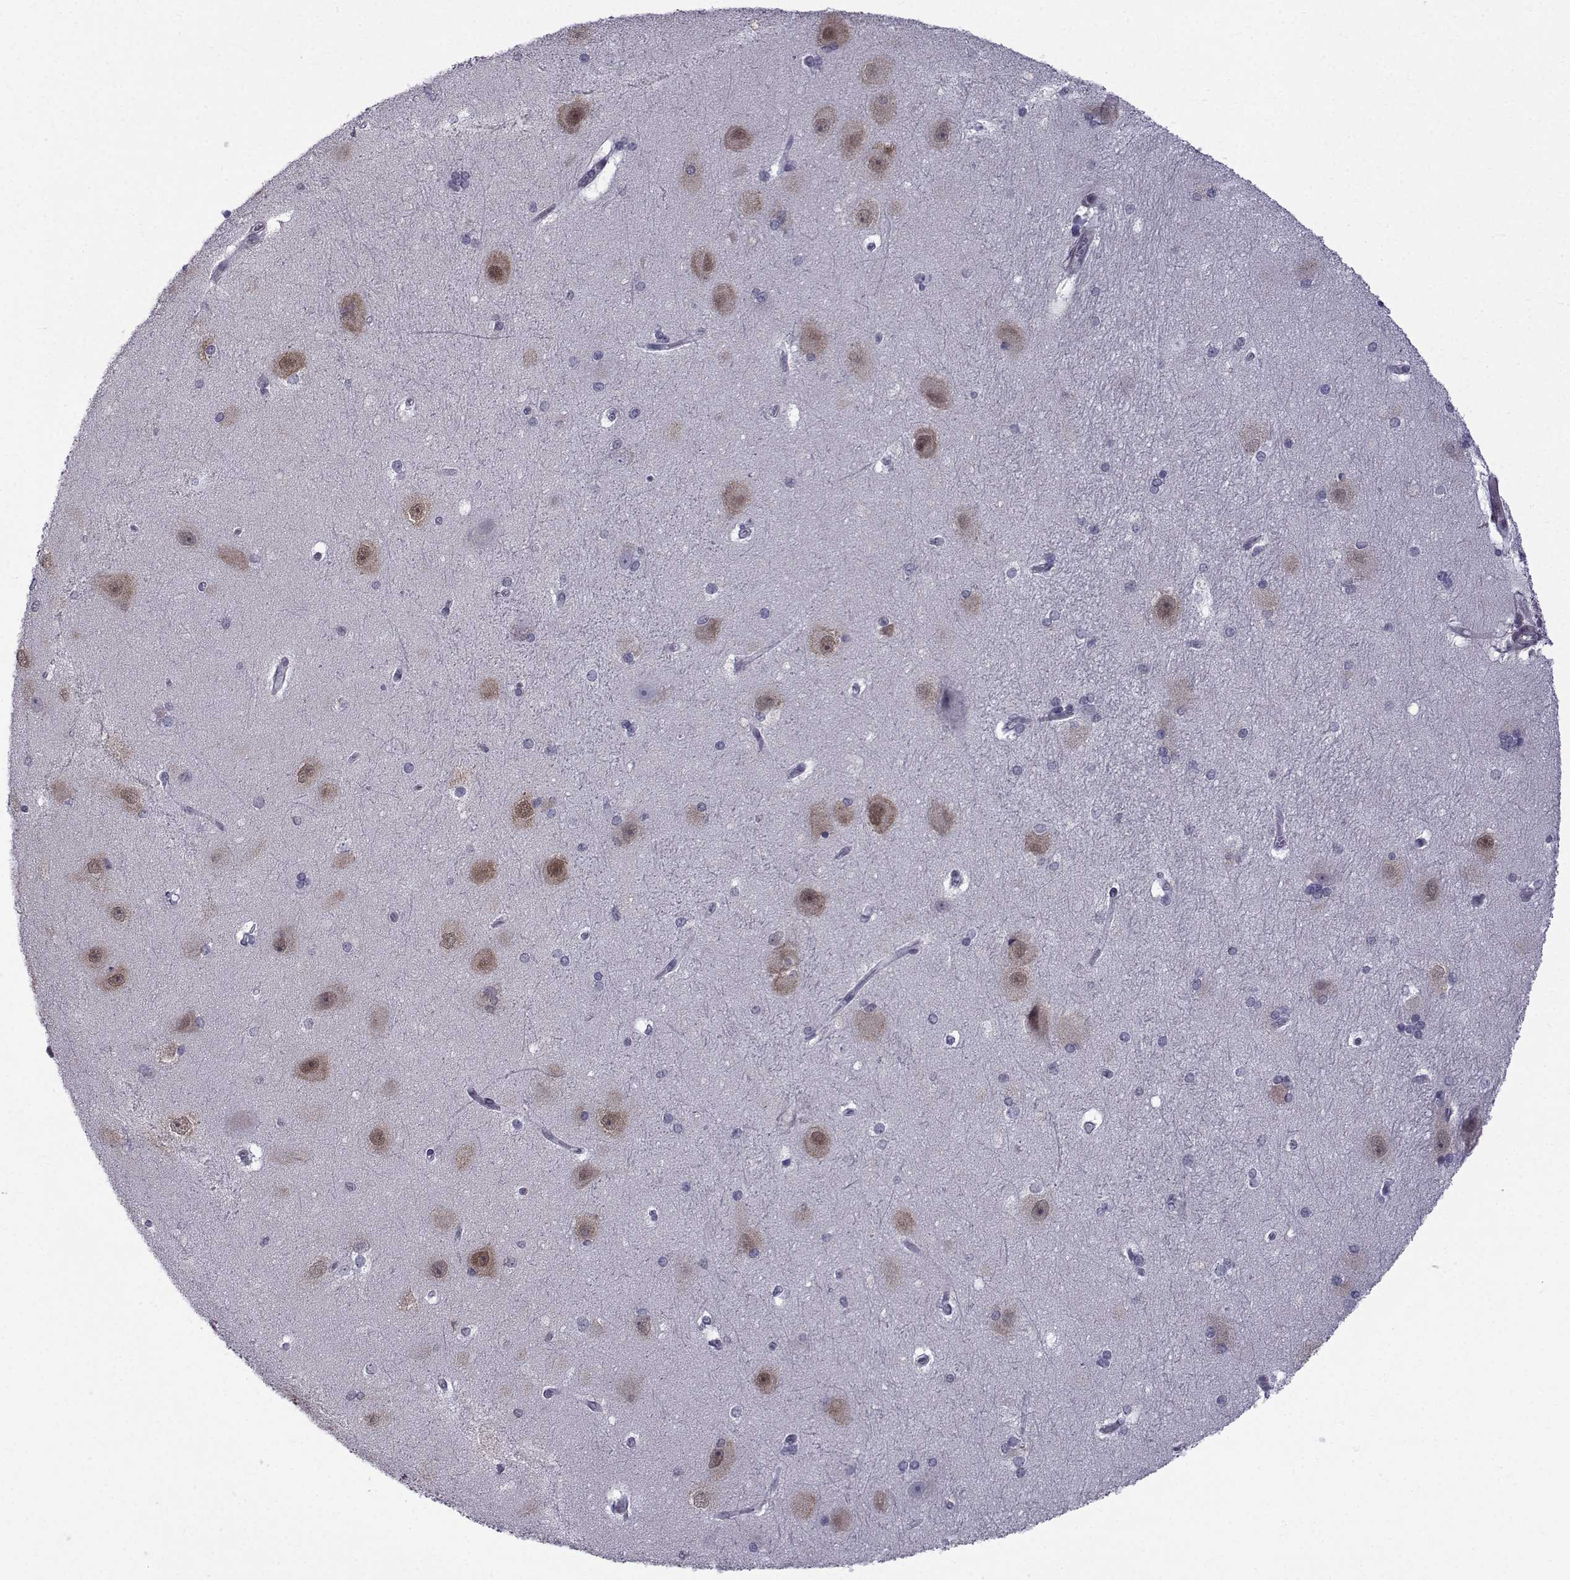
{"staining": {"intensity": "moderate", "quantity": "<25%", "location": "cytoplasmic/membranous"}, "tissue": "hippocampus", "cell_type": "Glial cells", "image_type": "normal", "snomed": [{"axis": "morphology", "description": "Normal tissue, NOS"}, {"axis": "topography", "description": "Cerebral cortex"}, {"axis": "topography", "description": "Hippocampus"}], "caption": "Immunohistochemical staining of unremarkable hippocampus reveals moderate cytoplasmic/membranous protein staining in approximately <25% of glial cells.", "gene": "RBM24", "patient": {"sex": "female", "age": 19}}